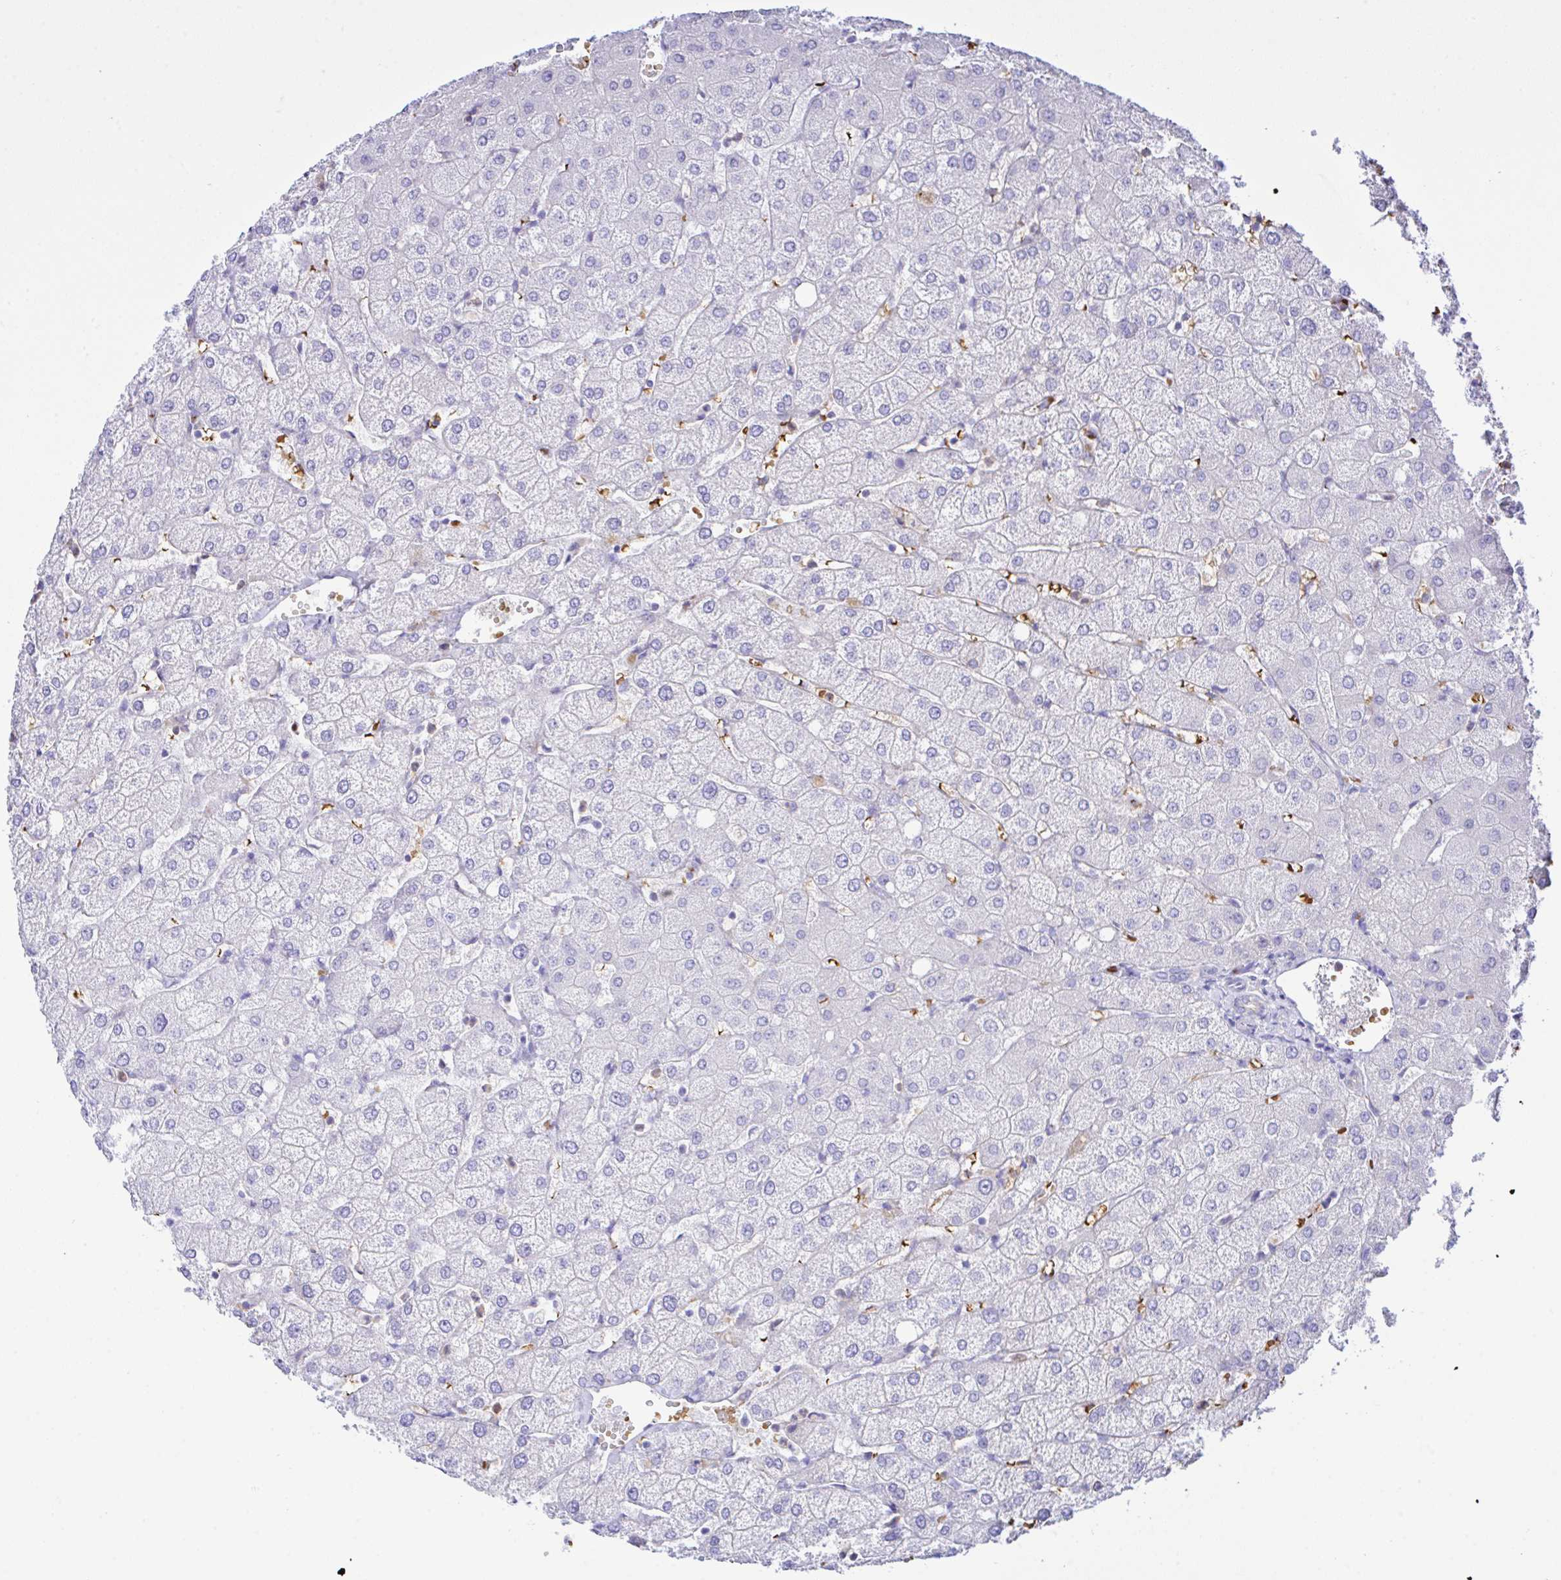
{"staining": {"intensity": "negative", "quantity": "none", "location": "none"}, "tissue": "liver", "cell_type": "Cholangiocytes", "image_type": "normal", "snomed": [{"axis": "morphology", "description": "Normal tissue, NOS"}, {"axis": "topography", "description": "Liver"}], "caption": "The micrograph shows no staining of cholangiocytes in normal liver.", "gene": "ZNF221", "patient": {"sex": "female", "age": 54}}